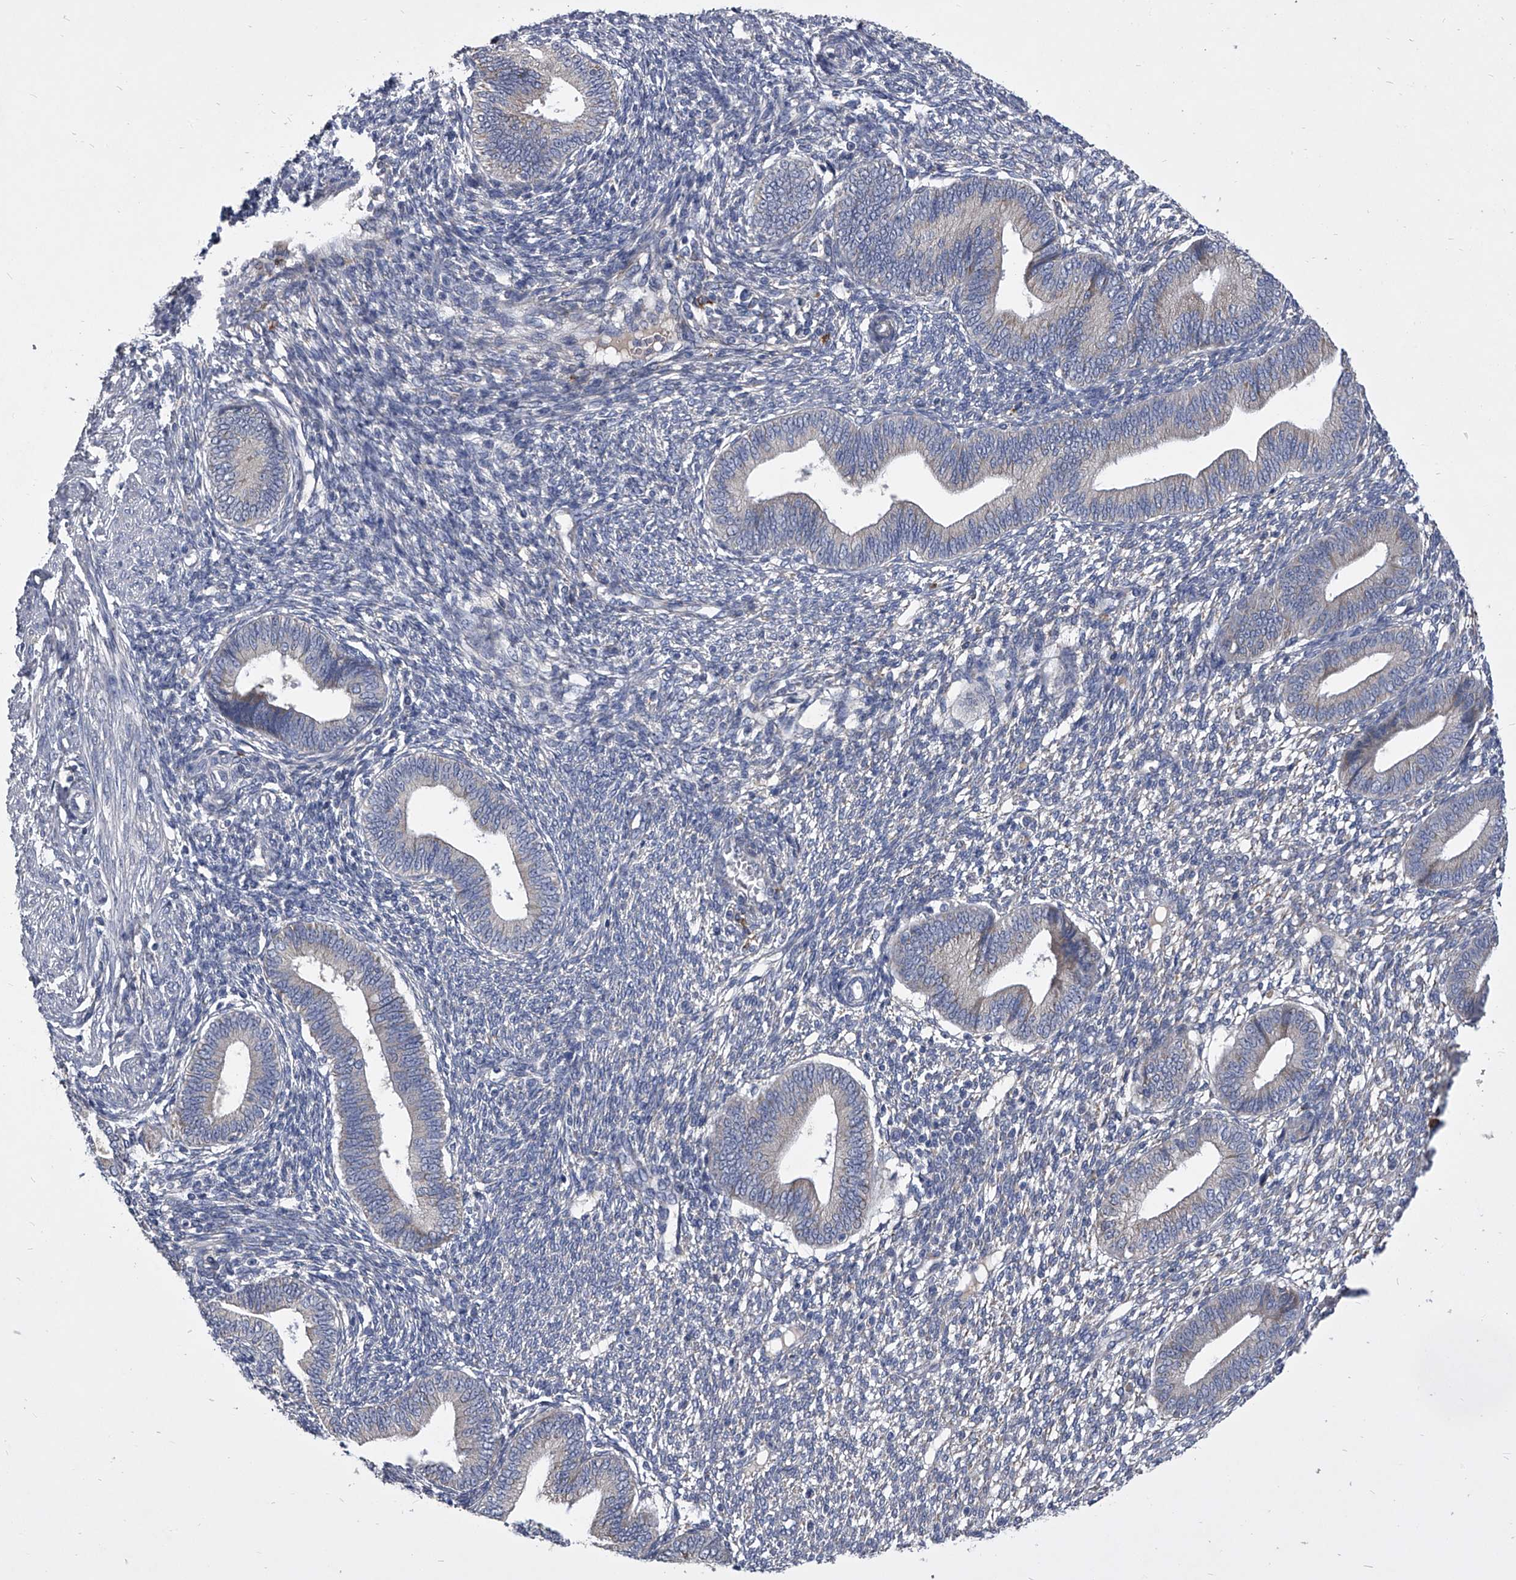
{"staining": {"intensity": "negative", "quantity": "none", "location": "none"}, "tissue": "endometrium", "cell_type": "Cells in endometrial stroma", "image_type": "normal", "snomed": [{"axis": "morphology", "description": "Normal tissue, NOS"}, {"axis": "topography", "description": "Endometrium"}], "caption": "IHC of normal human endometrium reveals no staining in cells in endometrial stroma. The staining was performed using DAB (3,3'-diaminobenzidine) to visualize the protein expression in brown, while the nuclei were stained in blue with hematoxylin (Magnification: 20x).", "gene": "CCR4", "patient": {"sex": "female", "age": 46}}